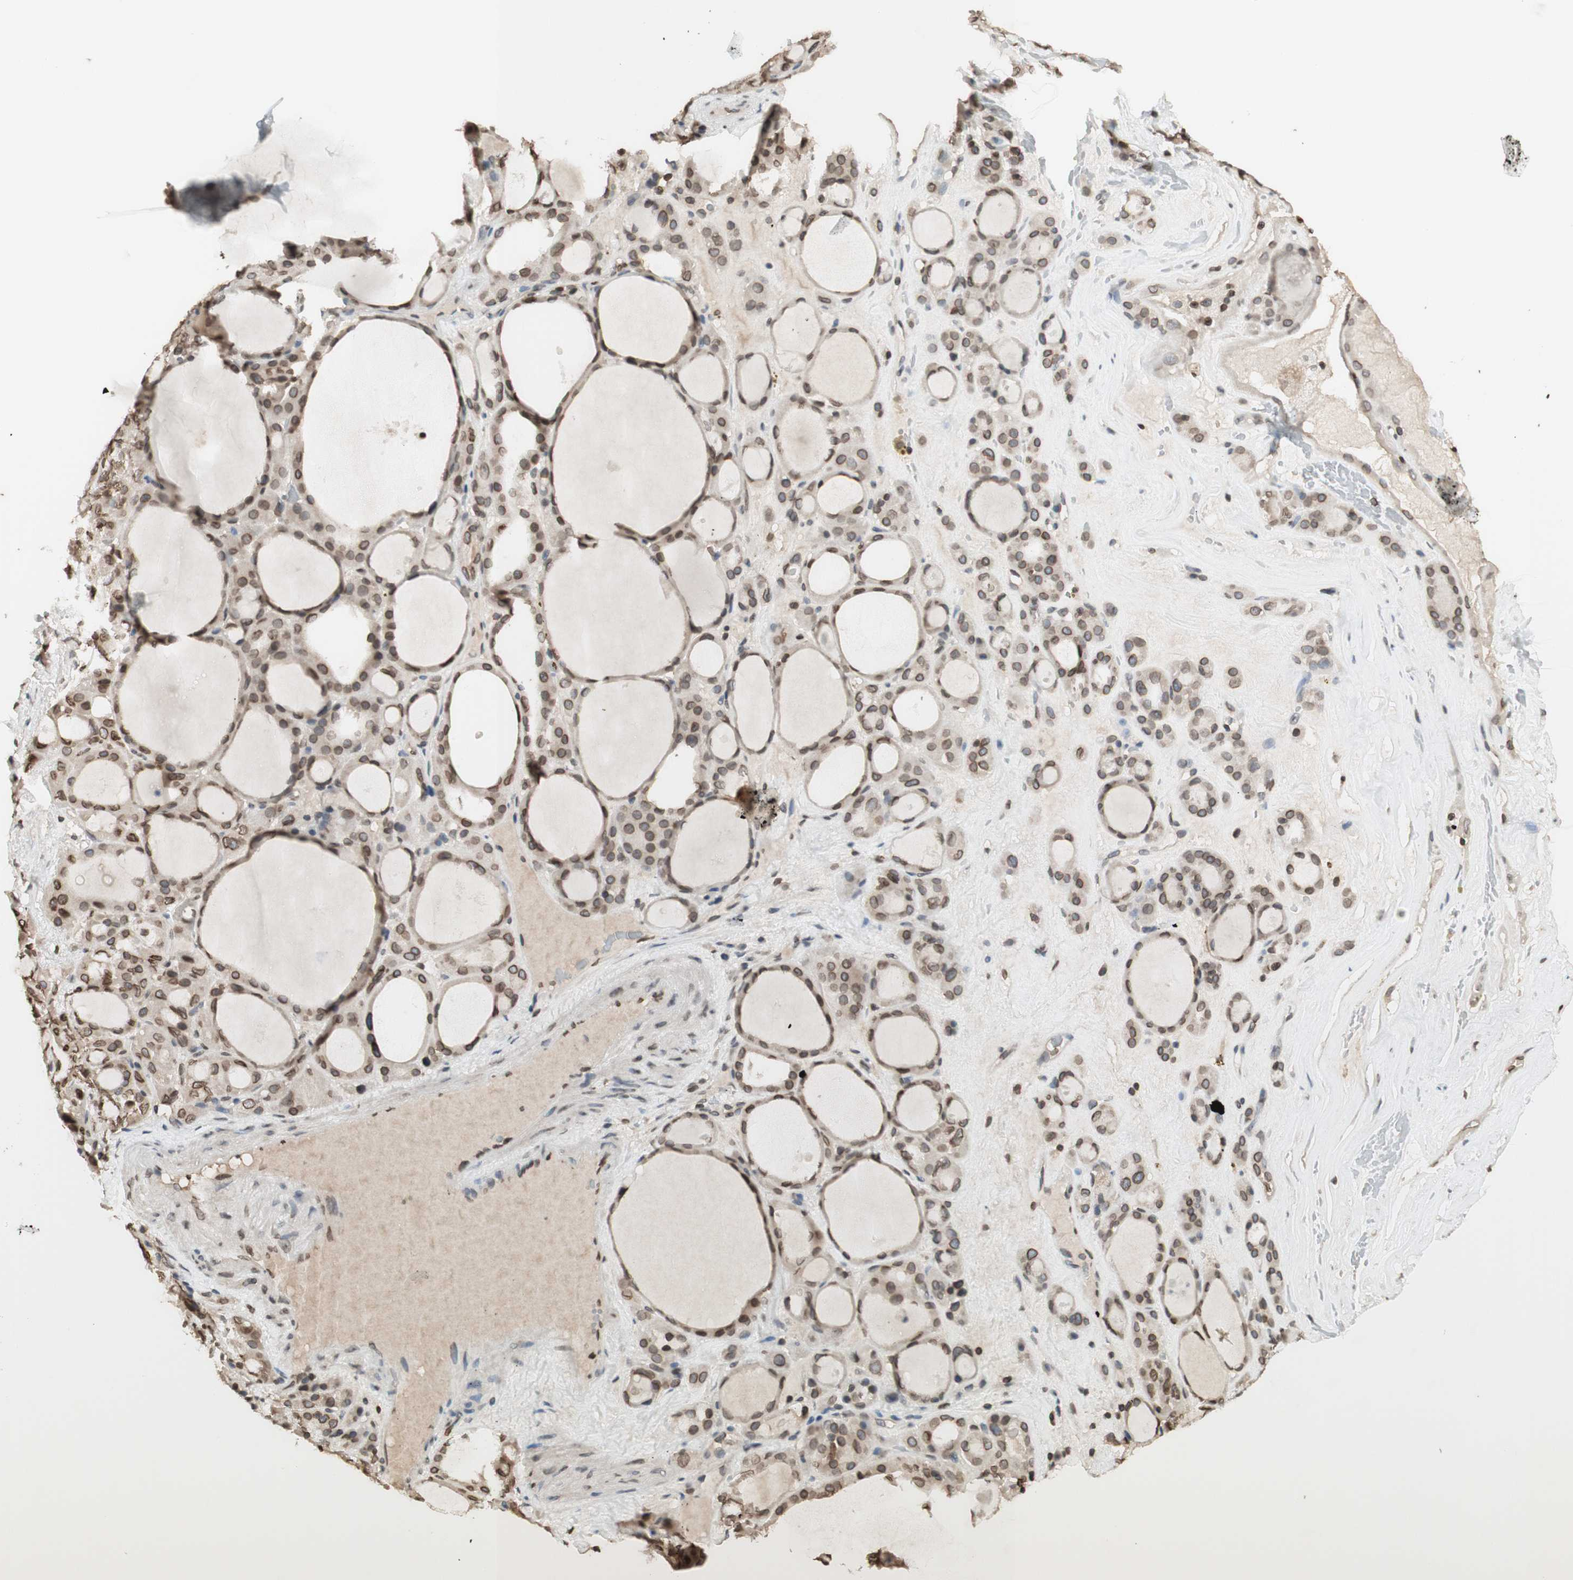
{"staining": {"intensity": "moderate", "quantity": "<25%", "location": "nuclear"}, "tissue": "thyroid gland", "cell_type": "Glandular cells", "image_type": "normal", "snomed": [{"axis": "morphology", "description": "Normal tissue, NOS"}, {"axis": "morphology", "description": "Carcinoma, NOS"}, {"axis": "topography", "description": "Thyroid gland"}], "caption": "This photomicrograph displays IHC staining of unremarkable human thyroid gland, with low moderate nuclear positivity in about <25% of glandular cells.", "gene": "TMPO", "patient": {"sex": "female", "age": 86}}